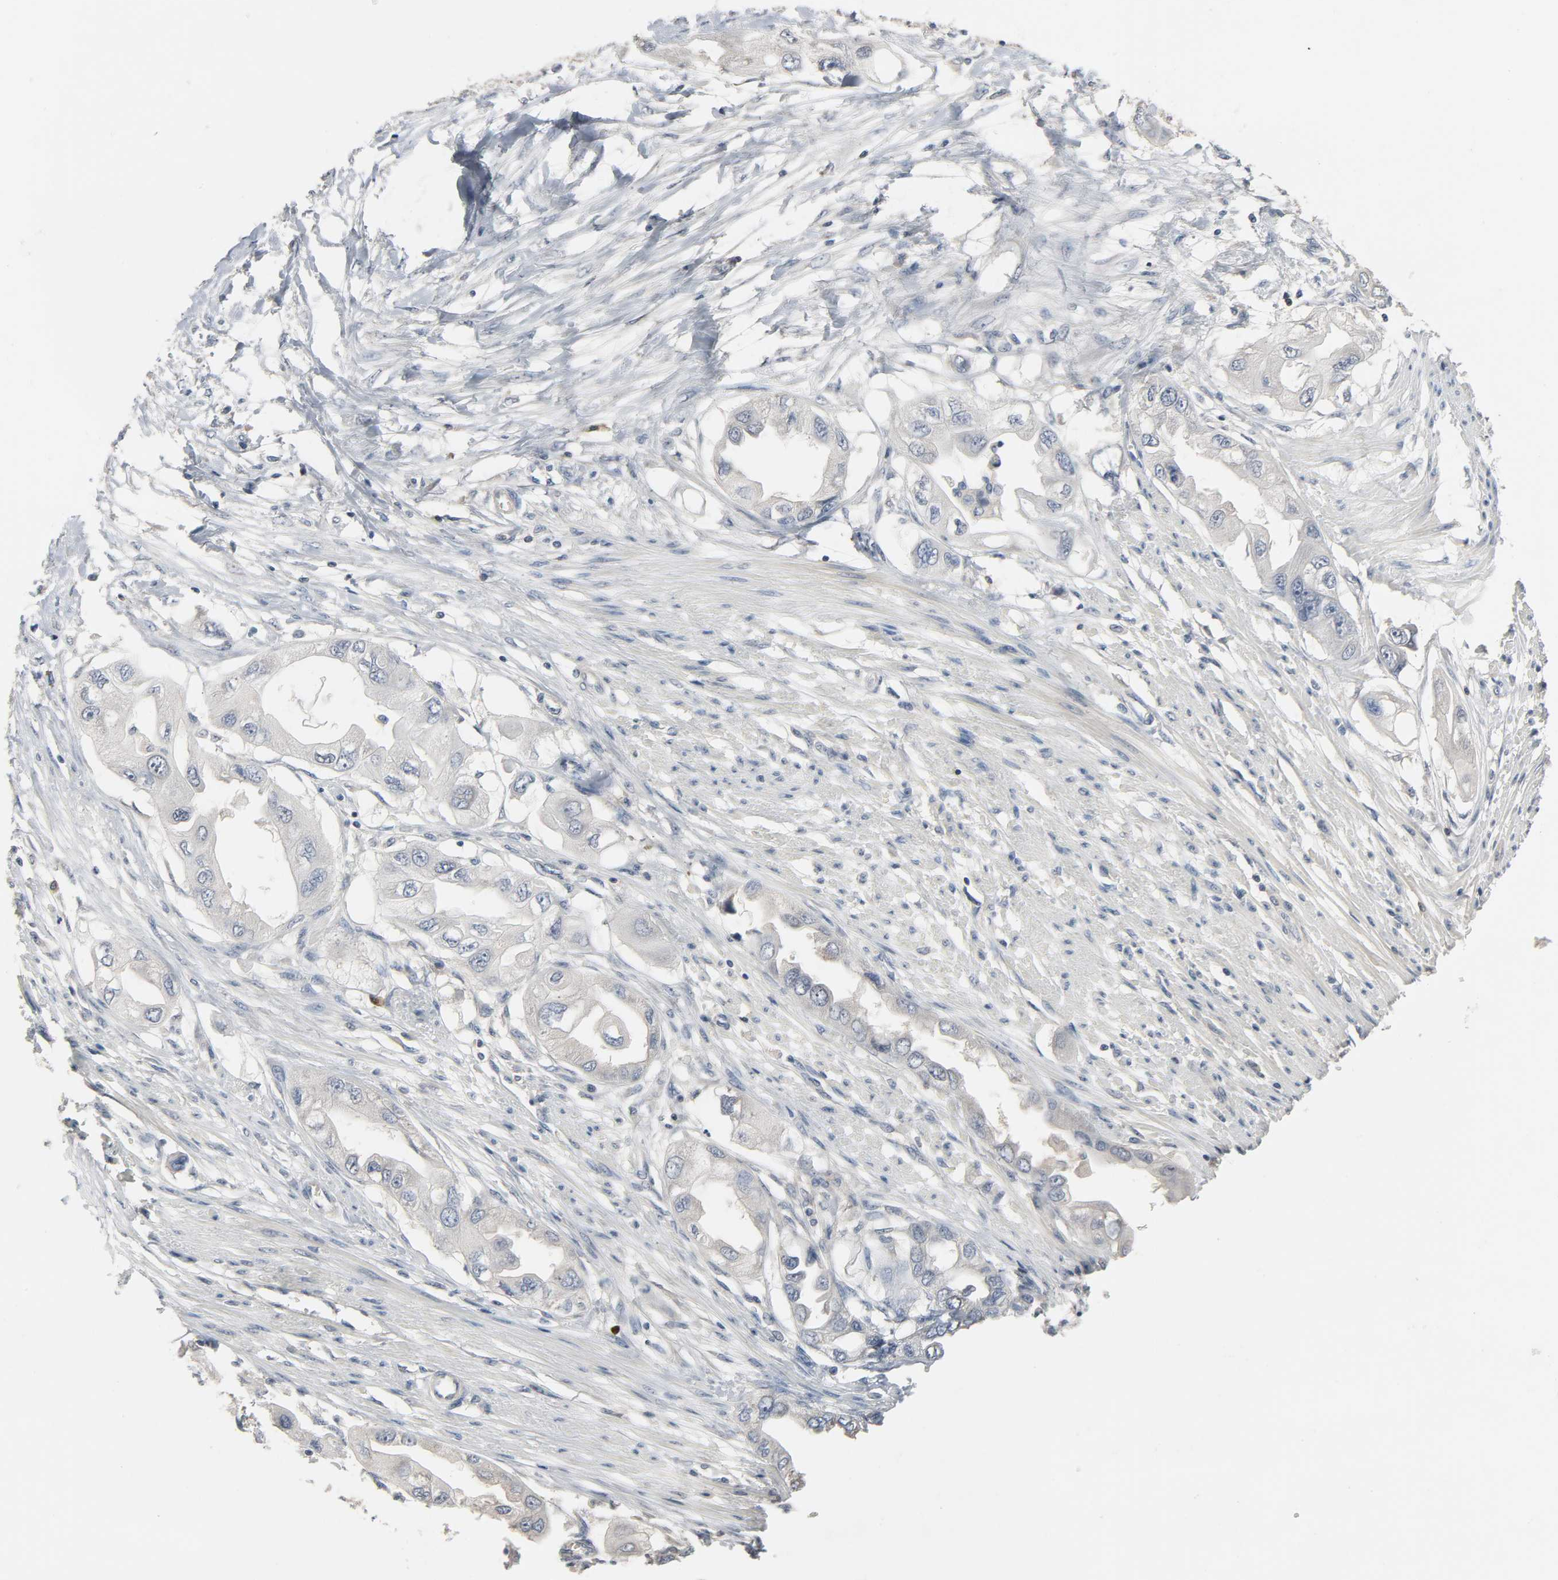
{"staining": {"intensity": "negative", "quantity": "none", "location": "none"}, "tissue": "endometrial cancer", "cell_type": "Tumor cells", "image_type": "cancer", "snomed": [{"axis": "morphology", "description": "Adenocarcinoma, NOS"}, {"axis": "topography", "description": "Endometrium"}], "caption": "This is an IHC image of human adenocarcinoma (endometrial). There is no positivity in tumor cells.", "gene": "CD4", "patient": {"sex": "female", "age": 67}}